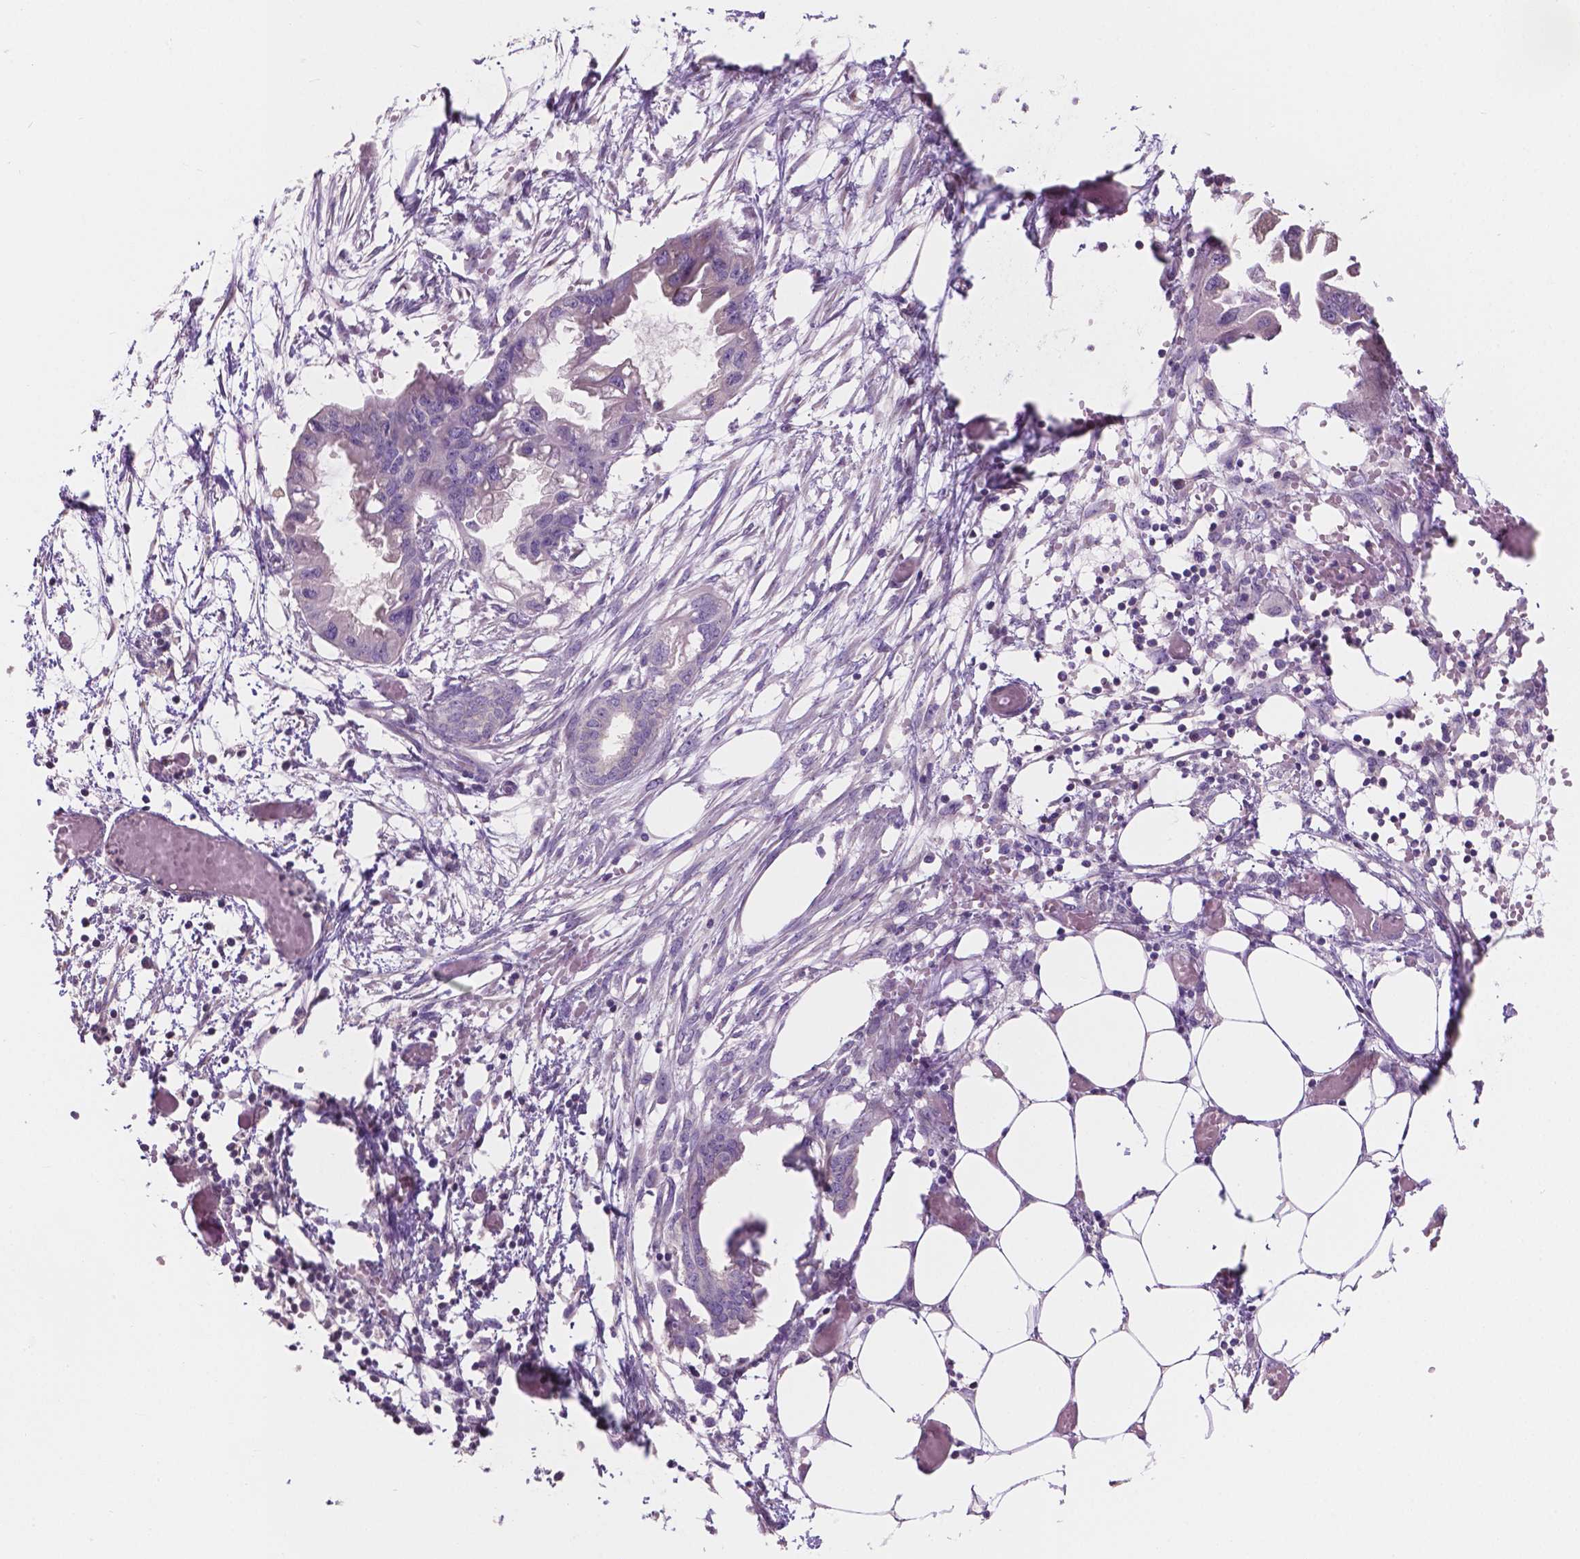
{"staining": {"intensity": "negative", "quantity": "none", "location": "none"}, "tissue": "endometrial cancer", "cell_type": "Tumor cells", "image_type": "cancer", "snomed": [{"axis": "morphology", "description": "Adenocarcinoma, NOS"}, {"axis": "morphology", "description": "Adenocarcinoma, metastatic, NOS"}, {"axis": "topography", "description": "Adipose tissue"}, {"axis": "topography", "description": "Endometrium"}], "caption": "DAB (3,3'-diaminobenzidine) immunohistochemical staining of human endometrial cancer (metastatic adenocarcinoma) demonstrates no significant positivity in tumor cells.", "gene": "SBSN", "patient": {"sex": "female", "age": 67}}